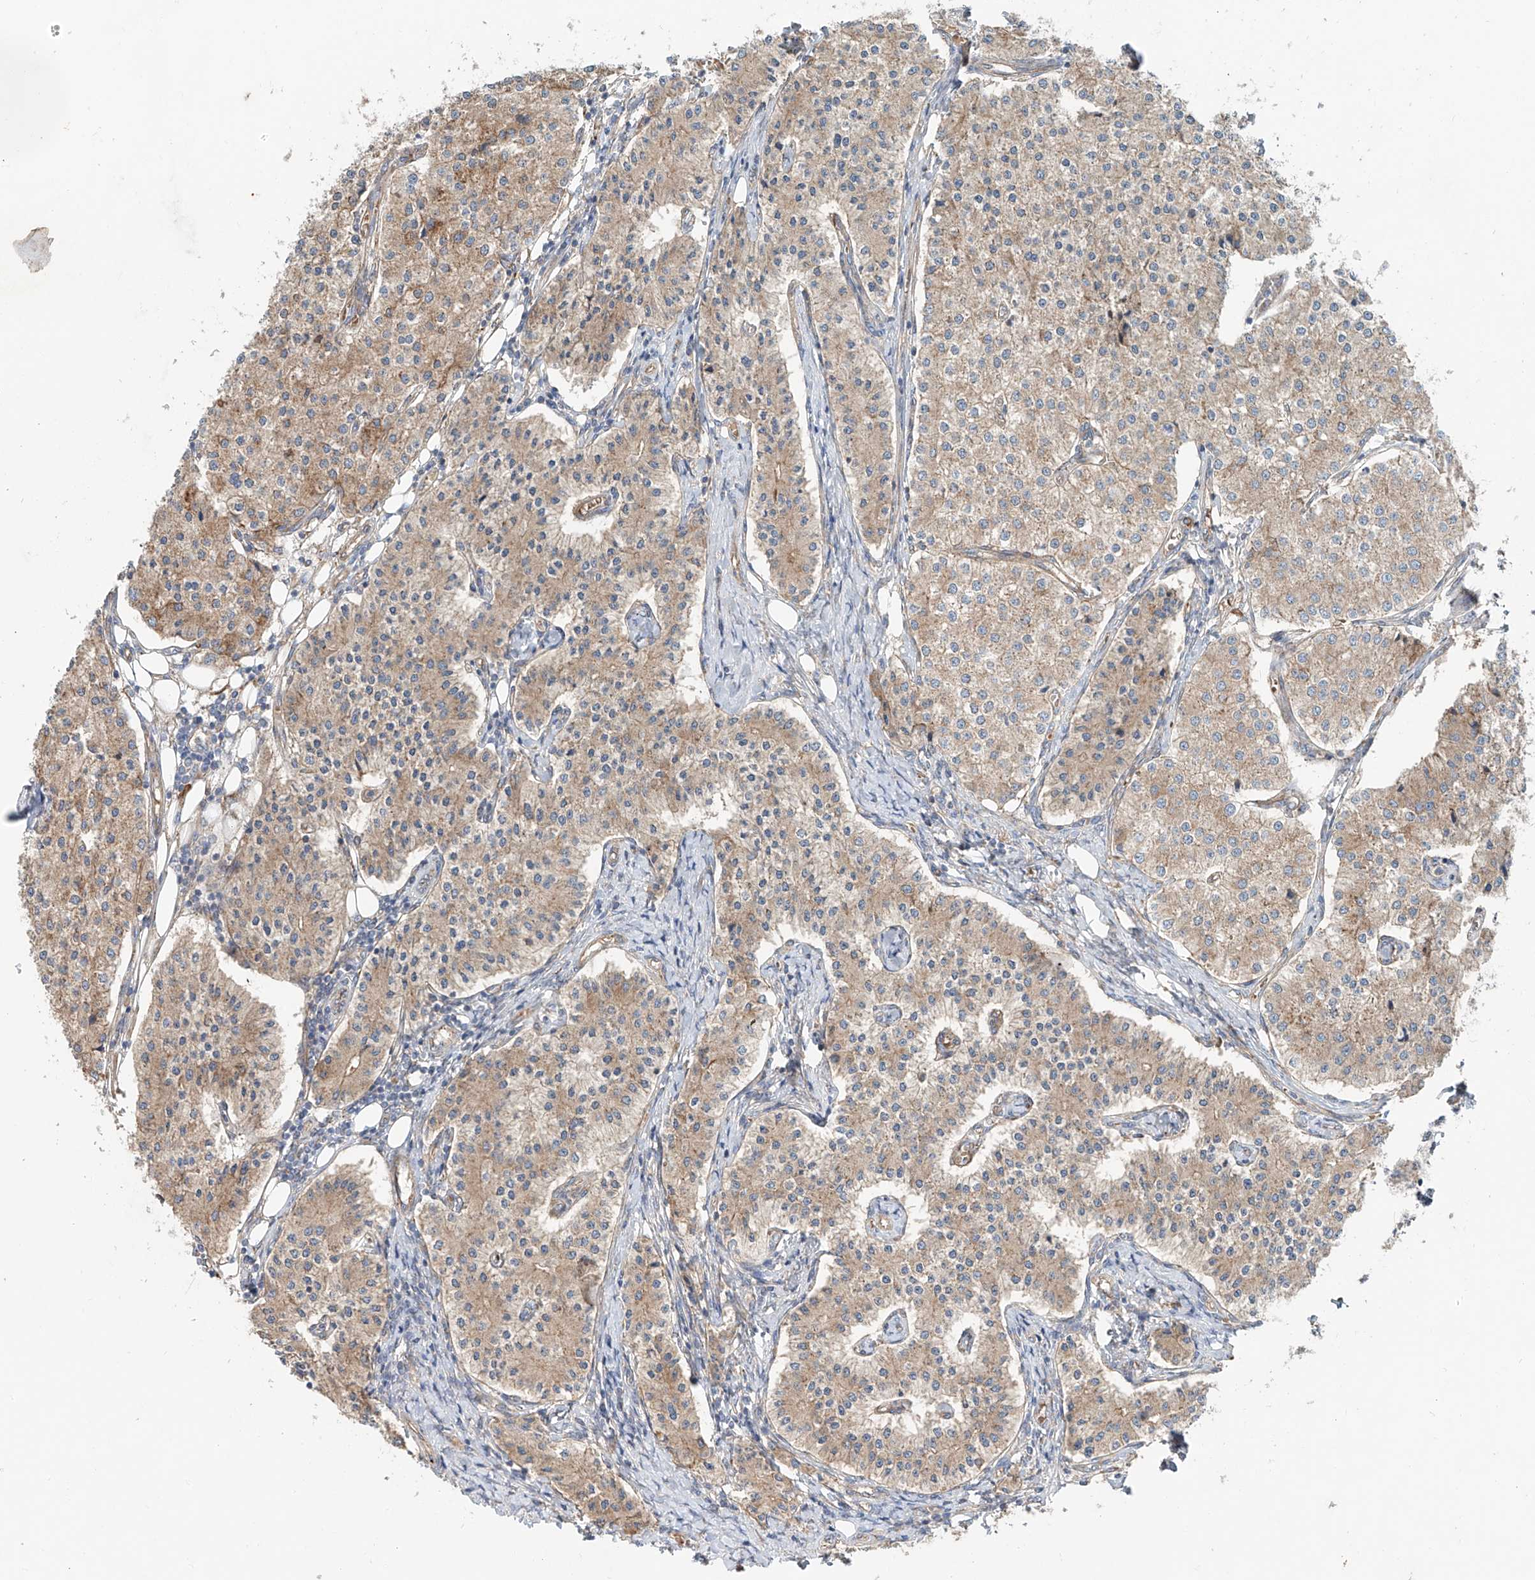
{"staining": {"intensity": "weak", "quantity": ">75%", "location": "cytoplasmic/membranous"}, "tissue": "carcinoid", "cell_type": "Tumor cells", "image_type": "cancer", "snomed": [{"axis": "morphology", "description": "Carcinoid, malignant, NOS"}, {"axis": "topography", "description": "Colon"}], "caption": "Weak cytoplasmic/membranous positivity is appreciated in about >75% of tumor cells in carcinoid (malignant).", "gene": "SNAP29", "patient": {"sex": "female", "age": 52}}